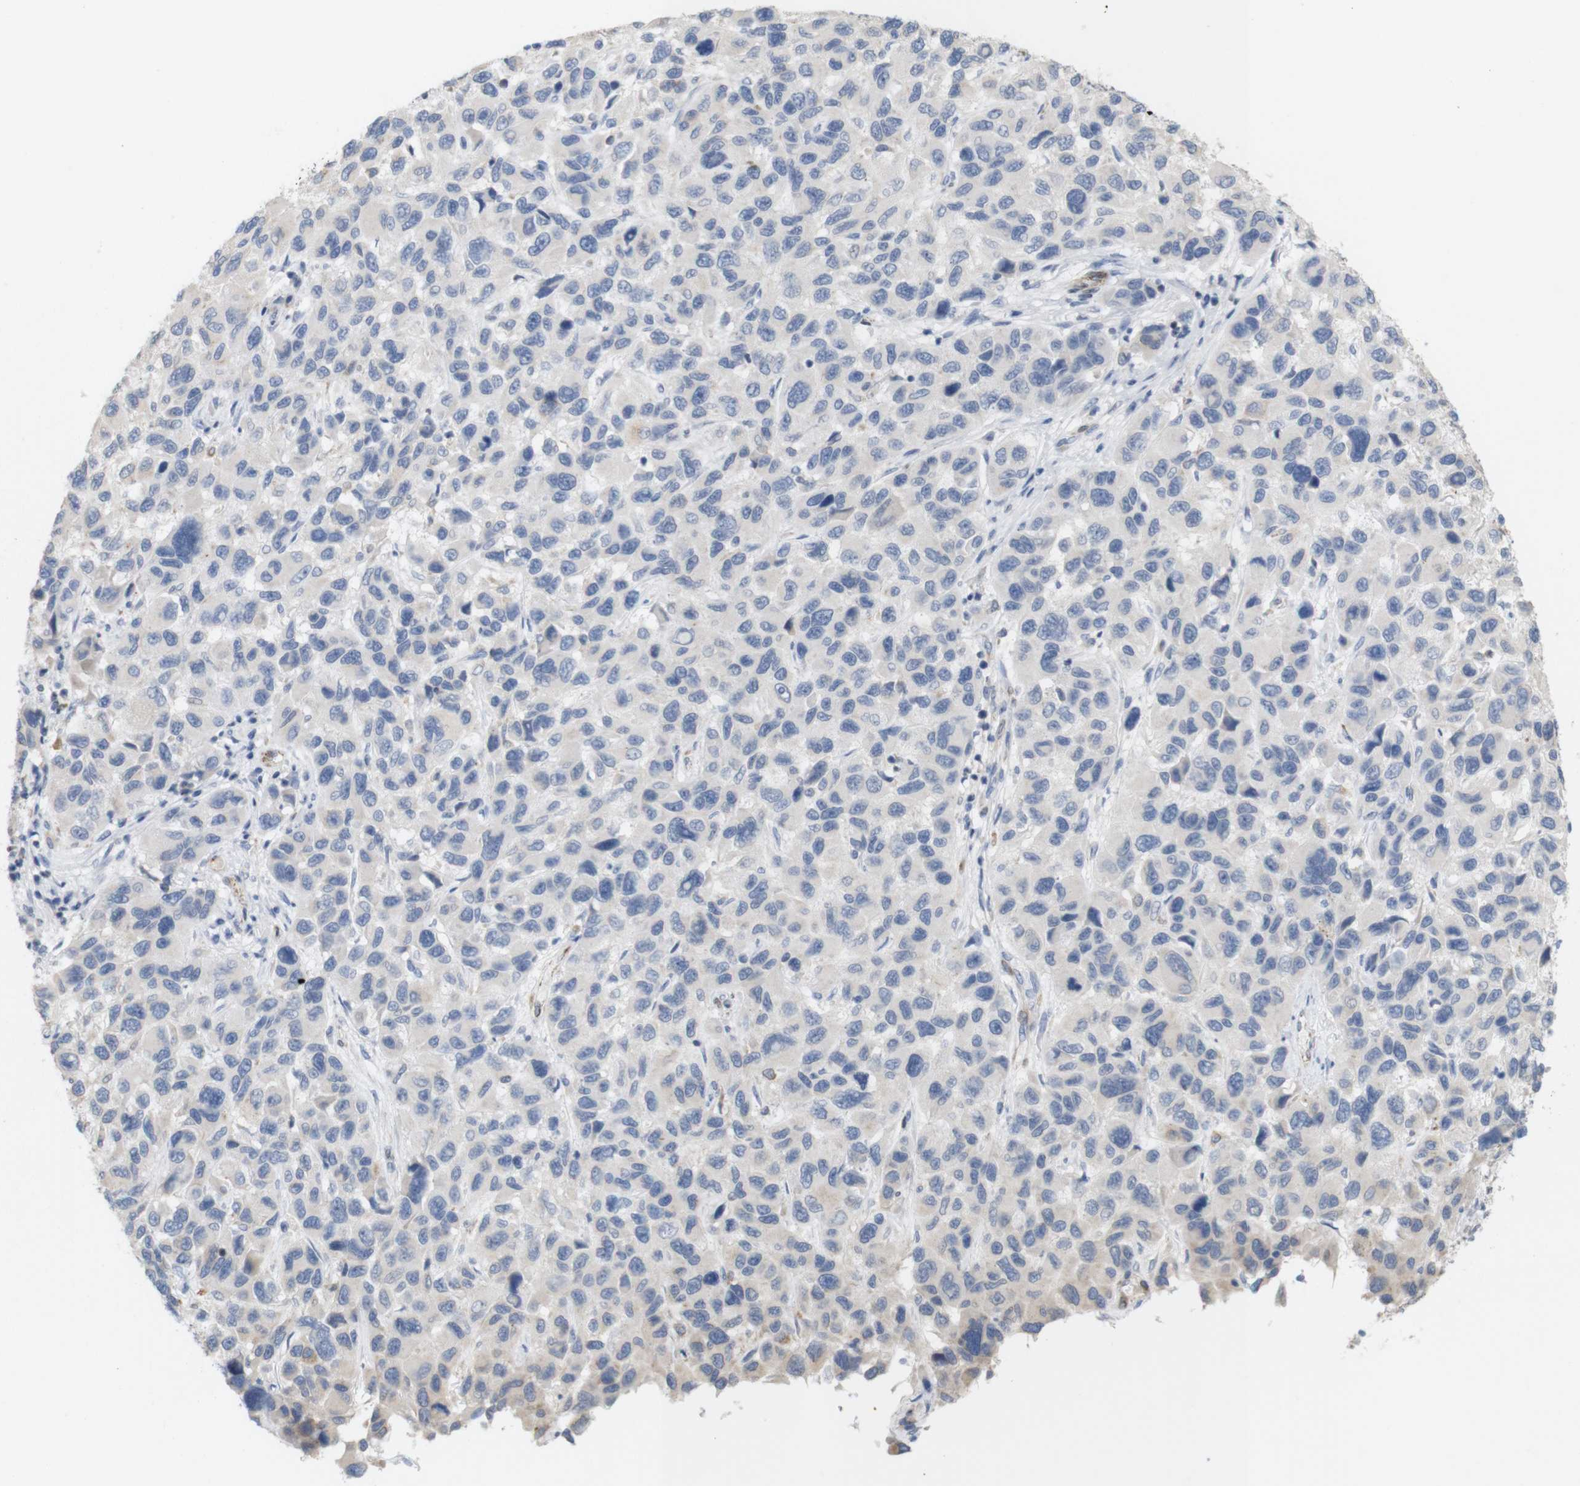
{"staining": {"intensity": "negative", "quantity": "none", "location": "none"}, "tissue": "melanoma", "cell_type": "Tumor cells", "image_type": "cancer", "snomed": [{"axis": "morphology", "description": "Malignant melanoma, NOS"}, {"axis": "topography", "description": "Skin"}], "caption": "The histopathology image exhibits no significant staining in tumor cells of melanoma. (DAB (3,3'-diaminobenzidine) immunohistochemistry (IHC) with hematoxylin counter stain).", "gene": "ITPR1", "patient": {"sex": "male", "age": 53}}